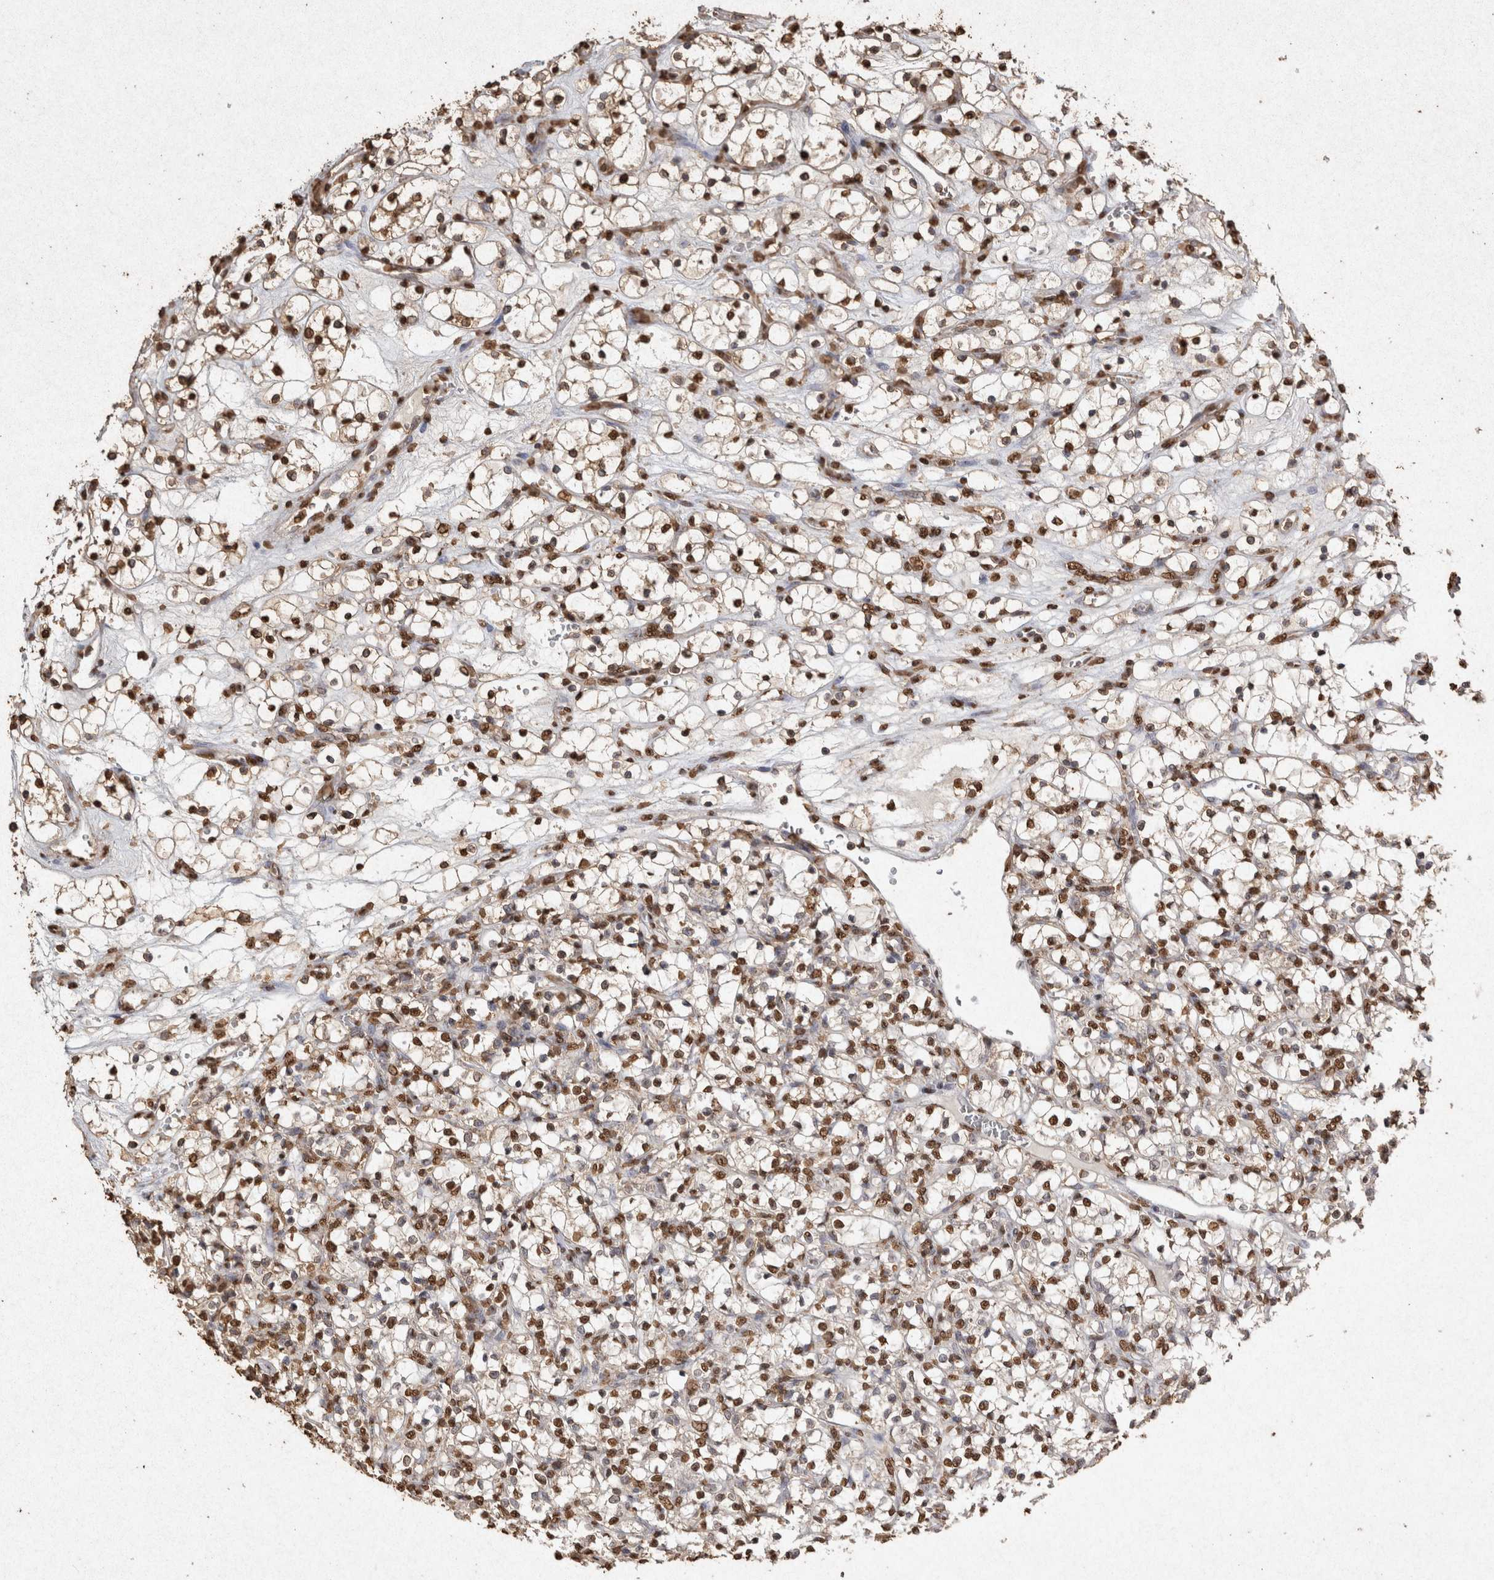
{"staining": {"intensity": "strong", "quantity": ">75%", "location": "nuclear"}, "tissue": "renal cancer", "cell_type": "Tumor cells", "image_type": "cancer", "snomed": [{"axis": "morphology", "description": "Adenocarcinoma, NOS"}, {"axis": "topography", "description": "Kidney"}], "caption": "A high amount of strong nuclear positivity is identified in approximately >75% of tumor cells in renal cancer (adenocarcinoma) tissue.", "gene": "FSTL3", "patient": {"sex": "female", "age": 69}}